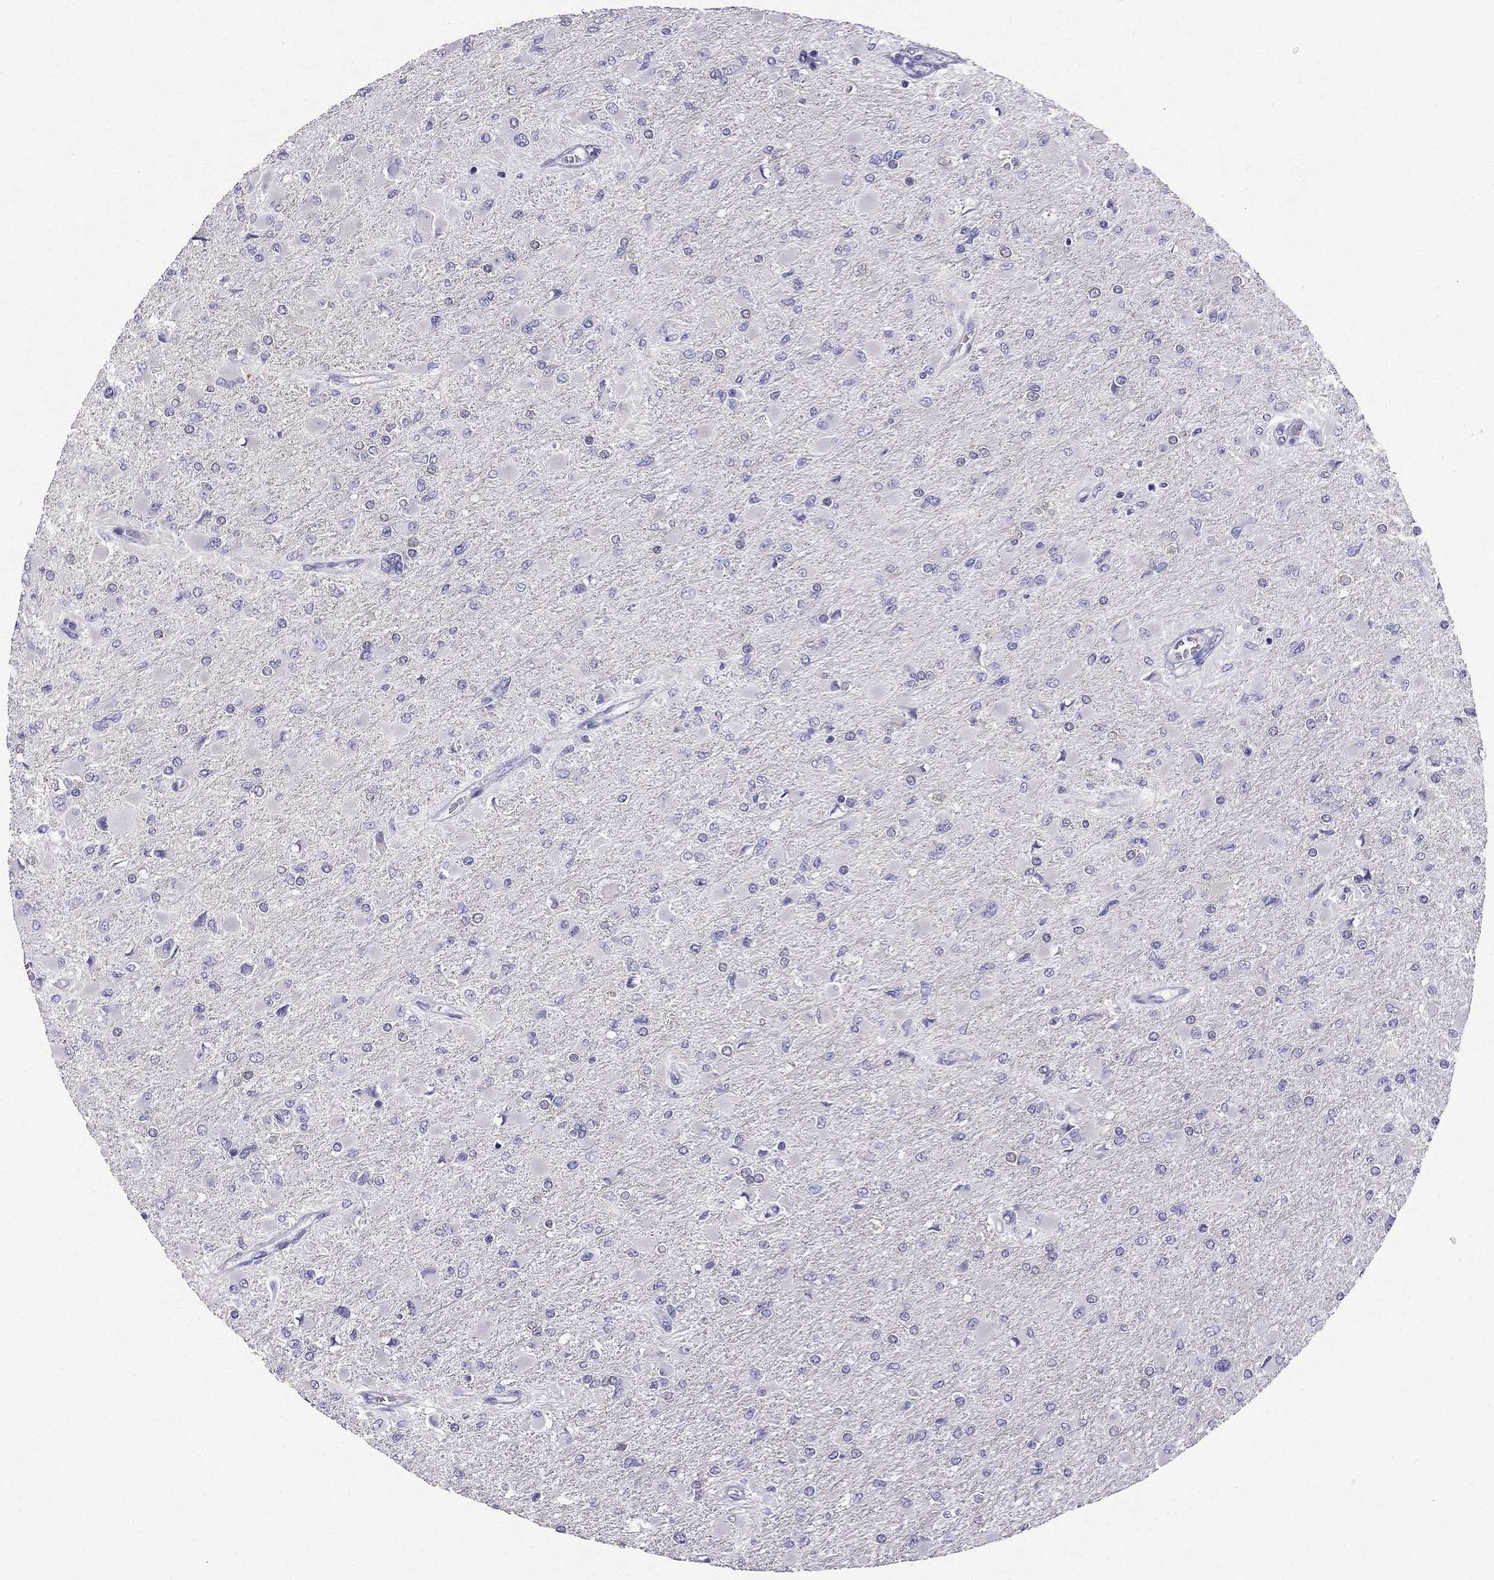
{"staining": {"intensity": "negative", "quantity": "none", "location": "none"}, "tissue": "glioma", "cell_type": "Tumor cells", "image_type": "cancer", "snomed": [{"axis": "morphology", "description": "Glioma, malignant, High grade"}, {"axis": "topography", "description": "Cerebral cortex"}], "caption": "Immunohistochemical staining of human malignant high-grade glioma reveals no significant expression in tumor cells.", "gene": "KCNJ10", "patient": {"sex": "female", "age": 36}}